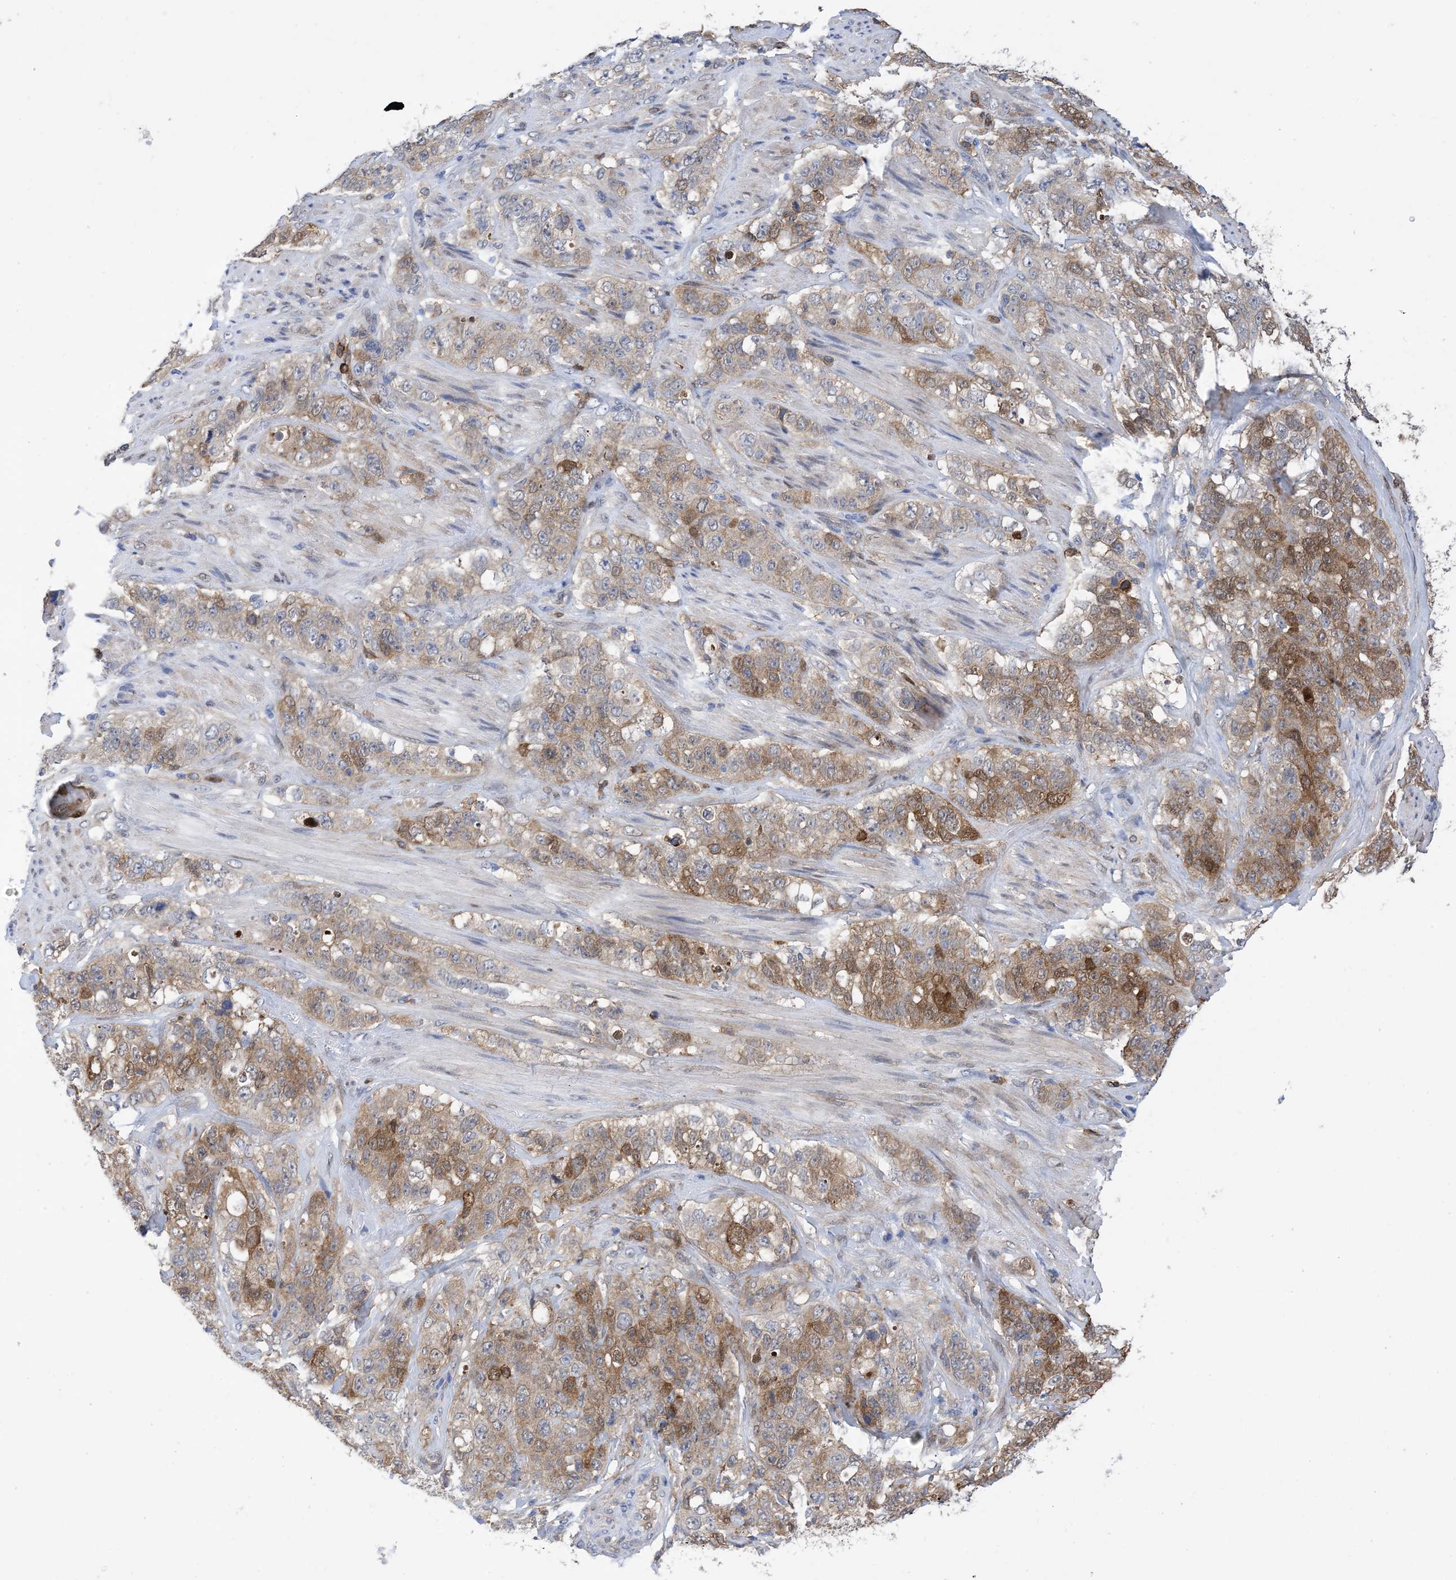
{"staining": {"intensity": "moderate", "quantity": "25%-75%", "location": "cytoplasmic/membranous"}, "tissue": "stomach cancer", "cell_type": "Tumor cells", "image_type": "cancer", "snomed": [{"axis": "morphology", "description": "Adenocarcinoma, NOS"}, {"axis": "topography", "description": "Stomach"}], "caption": "The immunohistochemical stain highlights moderate cytoplasmic/membranous expression in tumor cells of stomach adenocarcinoma tissue.", "gene": "ANXA1", "patient": {"sex": "male", "age": 48}}